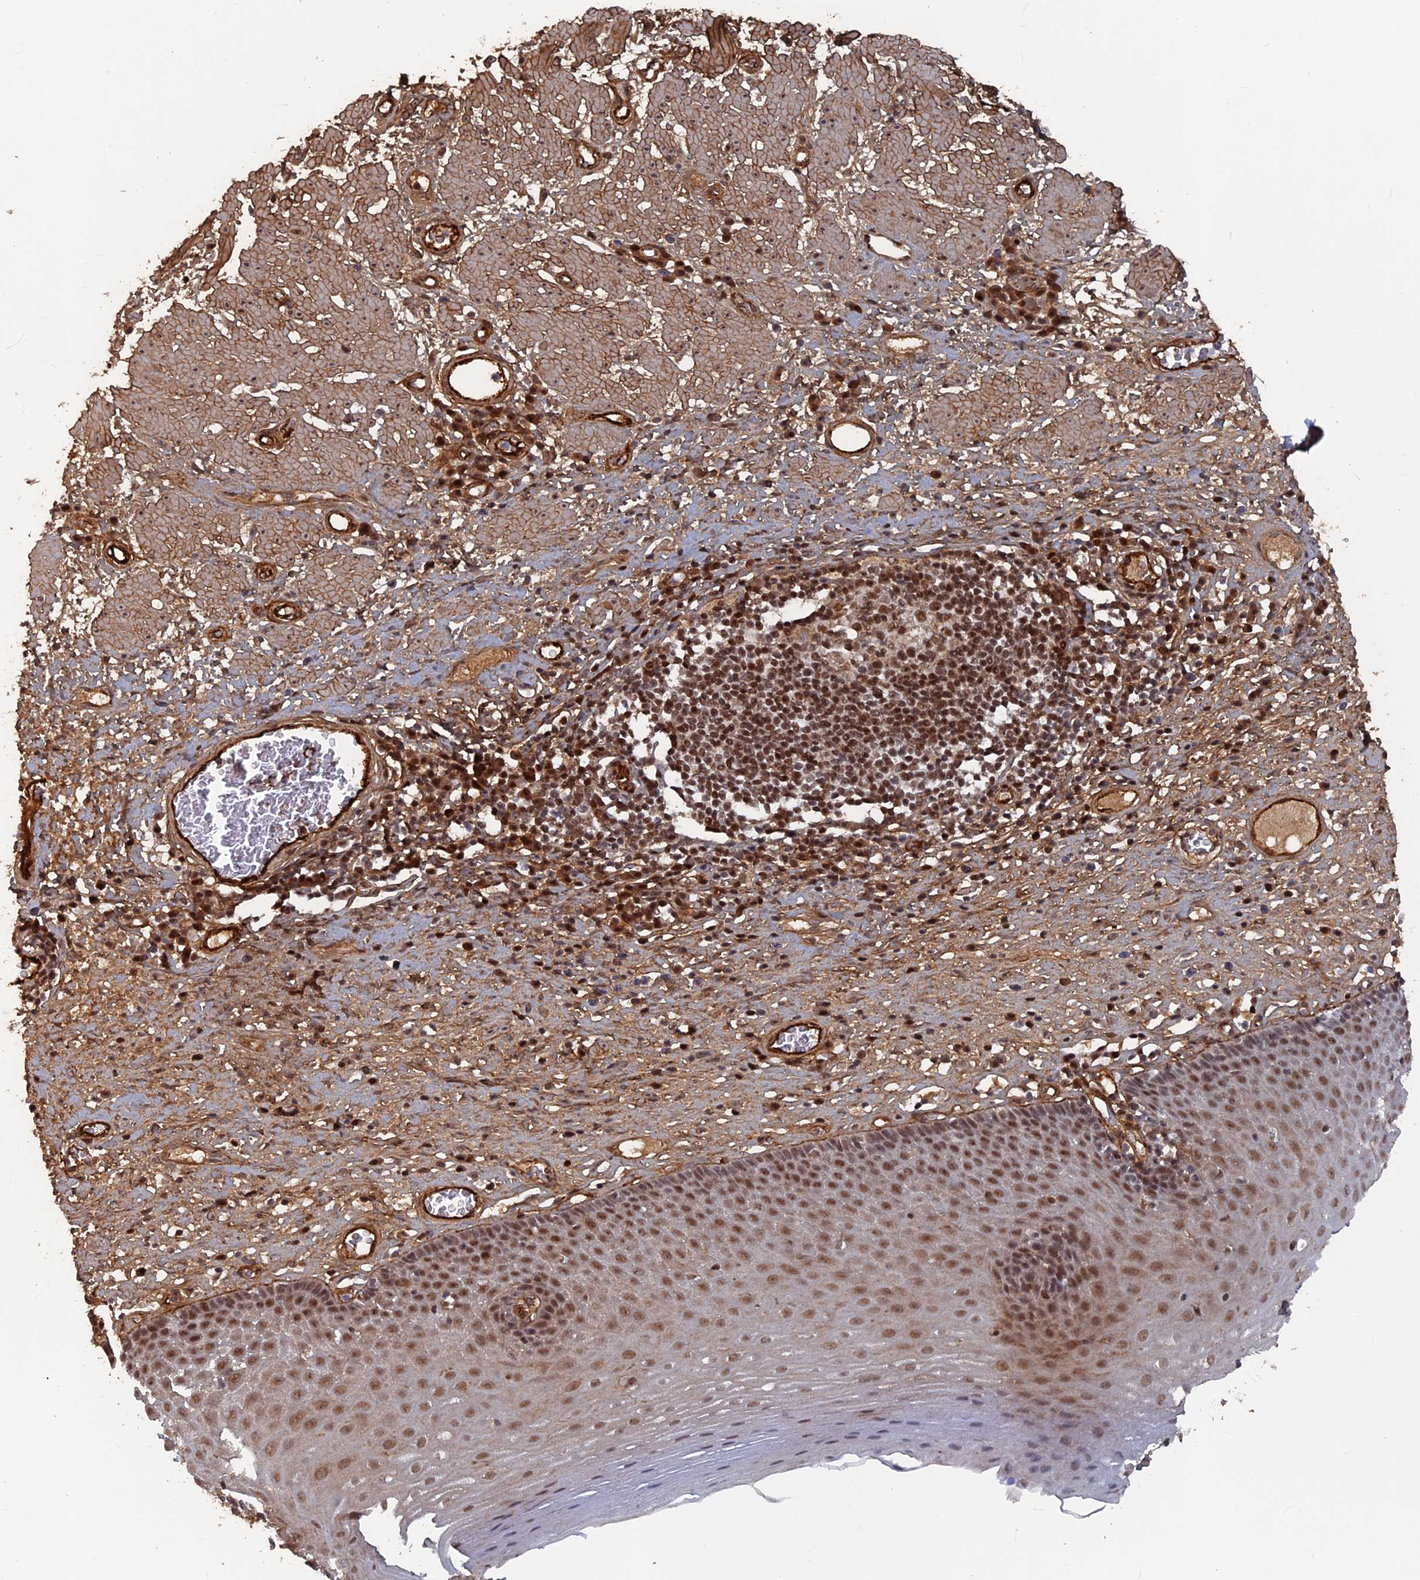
{"staining": {"intensity": "moderate", "quantity": ">75%", "location": "nuclear"}, "tissue": "esophagus", "cell_type": "Squamous epithelial cells", "image_type": "normal", "snomed": [{"axis": "morphology", "description": "Normal tissue, NOS"}, {"axis": "morphology", "description": "Adenocarcinoma, NOS"}, {"axis": "topography", "description": "Esophagus"}], "caption": "An IHC micrograph of unremarkable tissue is shown. Protein staining in brown shows moderate nuclear positivity in esophagus within squamous epithelial cells. (IHC, brightfield microscopy, high magnification).", "gene": "SH3D21", "patient": {"sex": "male", "age": 62}}